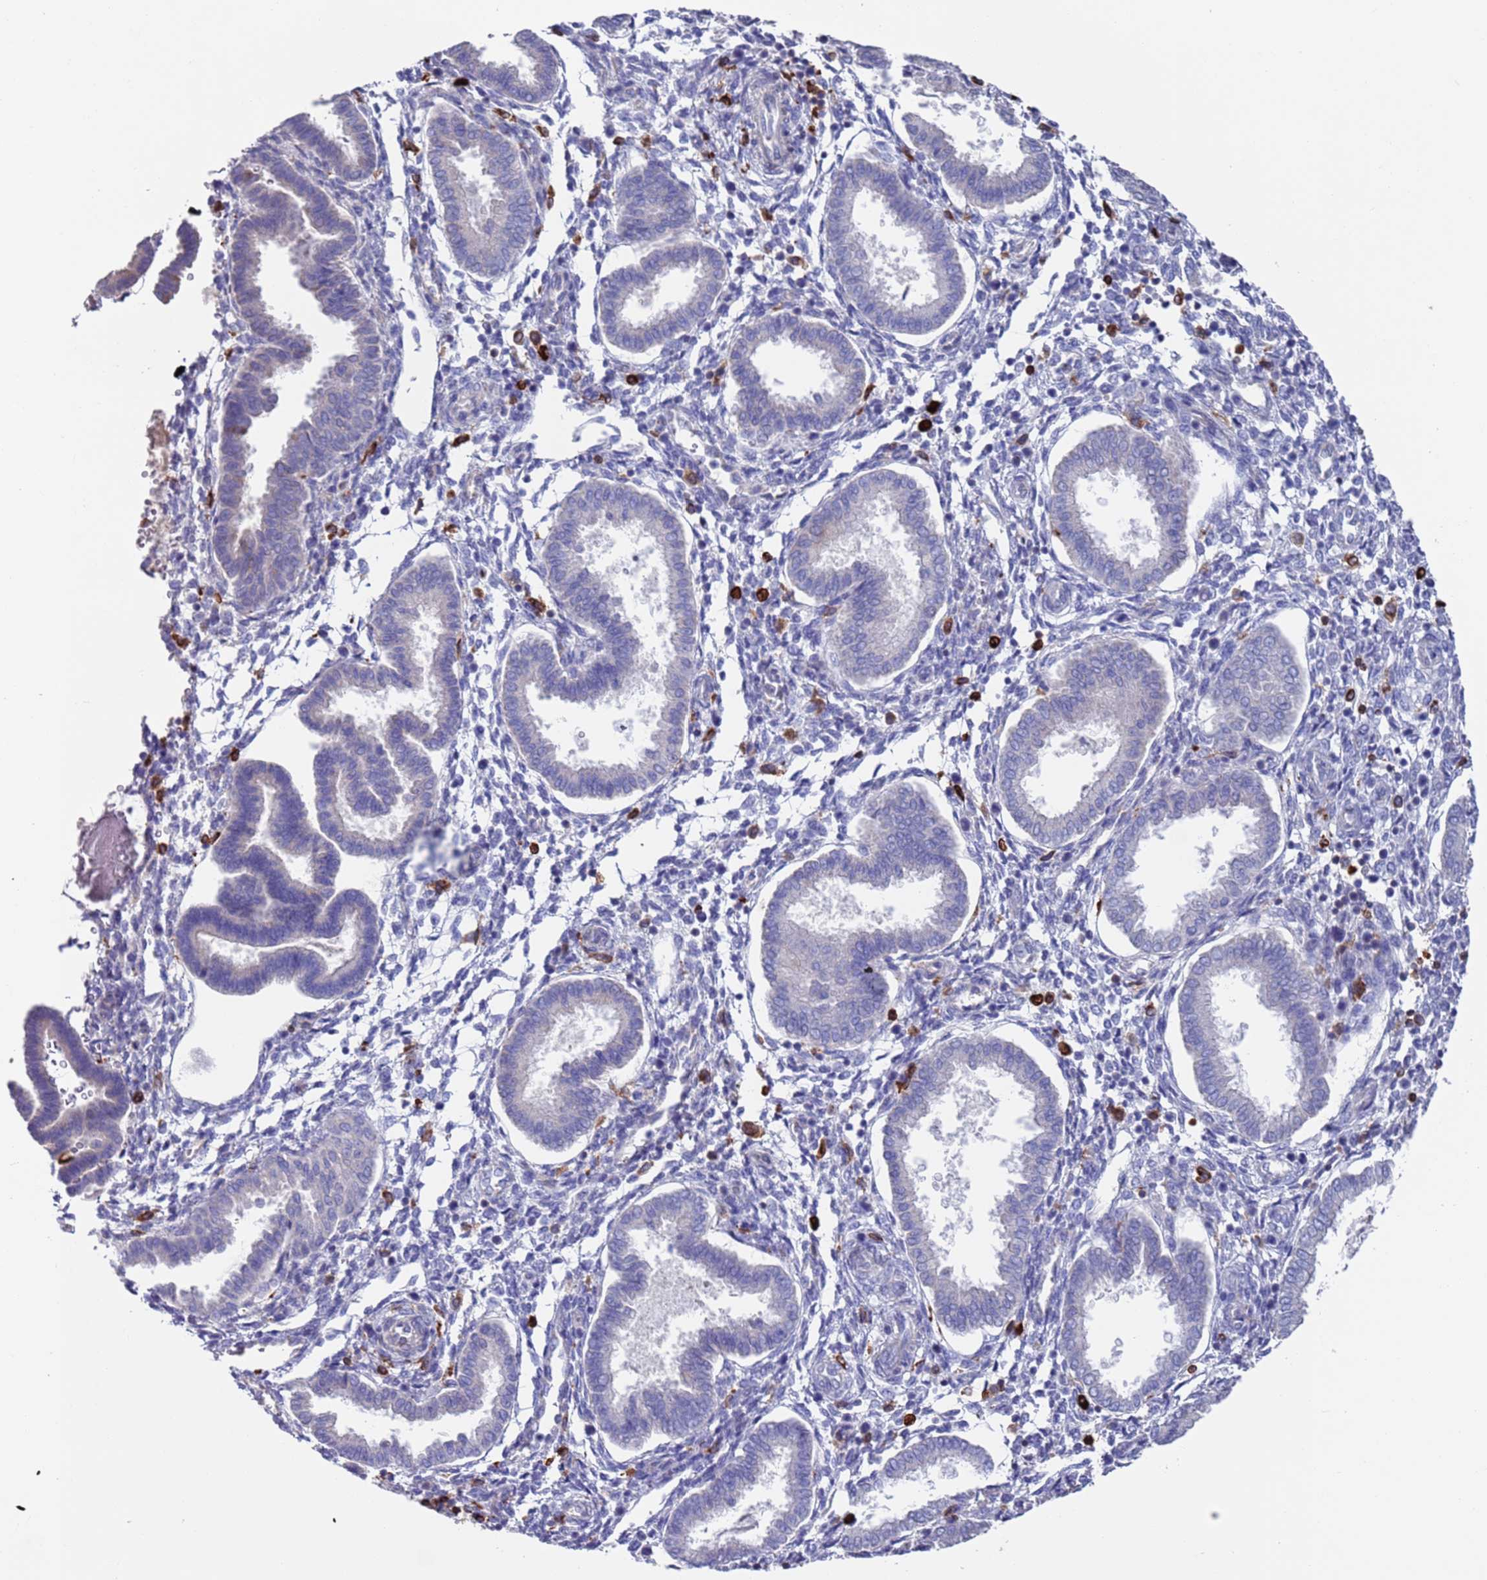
{"staining": {"intensity": "negative", "quantity": "none", "location": "none"}, "tissue": "endometrium", "cell_type": "Cells in endometrial stroma", "image_type": "normal", "snomed": [{"axis": "morphology", "description": "Normal tissue, NOS"}, {"axis": "topography", "description": "Endometrium"}], "caption": "A high-resolution histopathology image shows IHC staining of benign endometrium, which displays no significant staining in cells in endometrial stroma.", "gene": "GREB1L", "patient": {"sex": "female", "age": 24}}